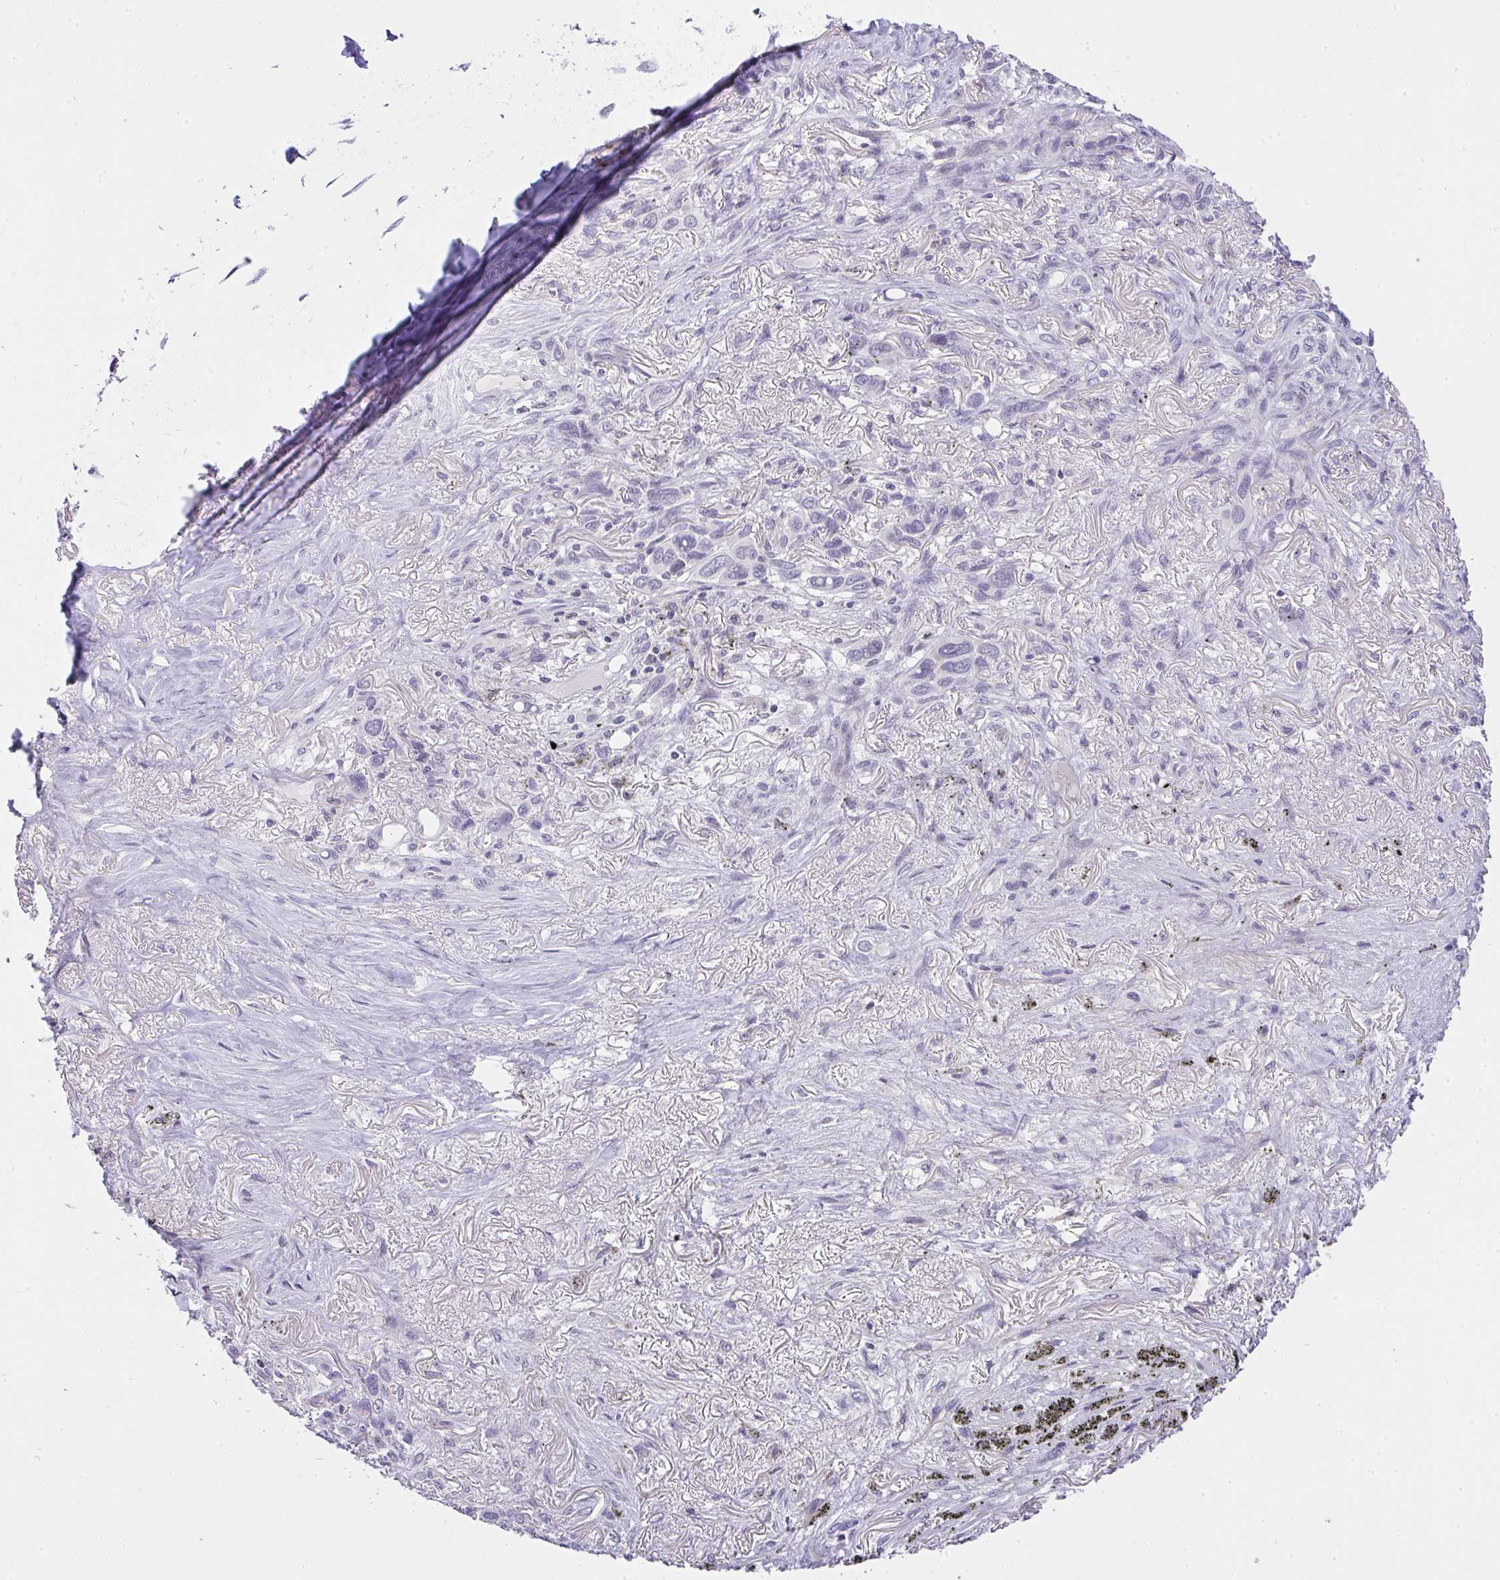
{"staining": {"intensity": "negative", "quantity": "none", "location": "none"}, "tissue": "melanoma", "cell_type": "Tumor cells", "image_type": "cancer", "snomed": [{"axis": "morphology", "description": "Malignant melanoma, Metastatic site"}, {"axis": "topography", "description": "Lung"}], "caption": "Immunohistochemistry (IHC) of melanoma reveals no positivity in tumor cells. (Stains: DAB (3,3'-diaminobenzidine) immunohistochemistry with hematoxylin counter stain, Microscopy: brightfield microscopy at high magnification).", "gene": "CACNA1S", "patient": {"sex": "male", "age": 48}}